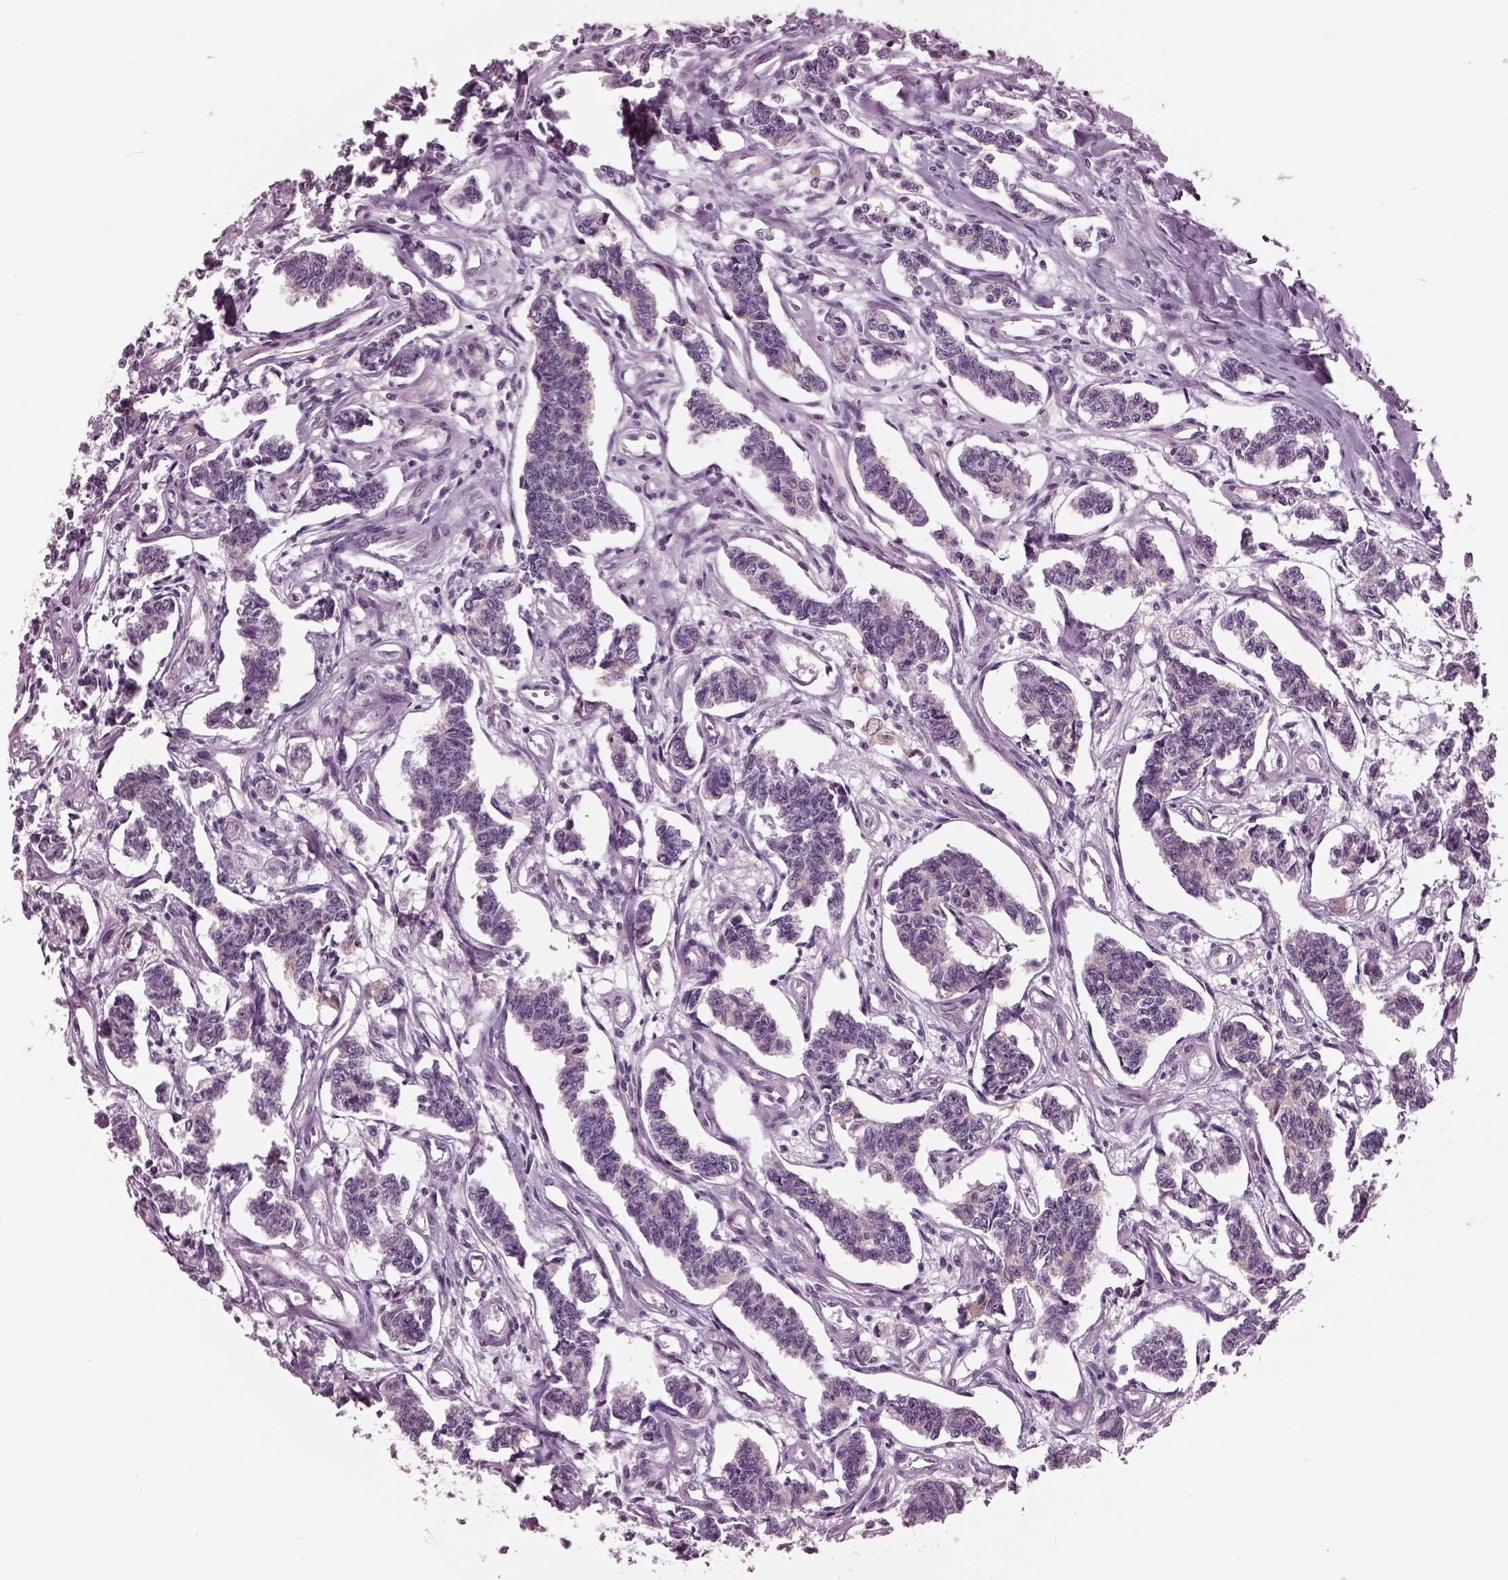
{"staining": {"intensity": "negative", "quantity": "none", "location": "none"}, "tissue": "carcinoid", "cell_type": "Tumor cells", "image_type": "cancer", "snomed": [{"axis": "morphology", "description": "Carcinoid, malignant, NOS"}, {"axis": "topography", "description": "Kidney"}], "caption": "Immunohistochemistry (IHC) image of human carcinoid stained for a protein (brown), which displays no staining in tumor cells. (Brightfield microscopy of DAB (3,3'-diaminobenzidine) immunohistochemistry at high magnification).", "gene": "CLCN4", "patient": {"sex": "female", "age": 41}}